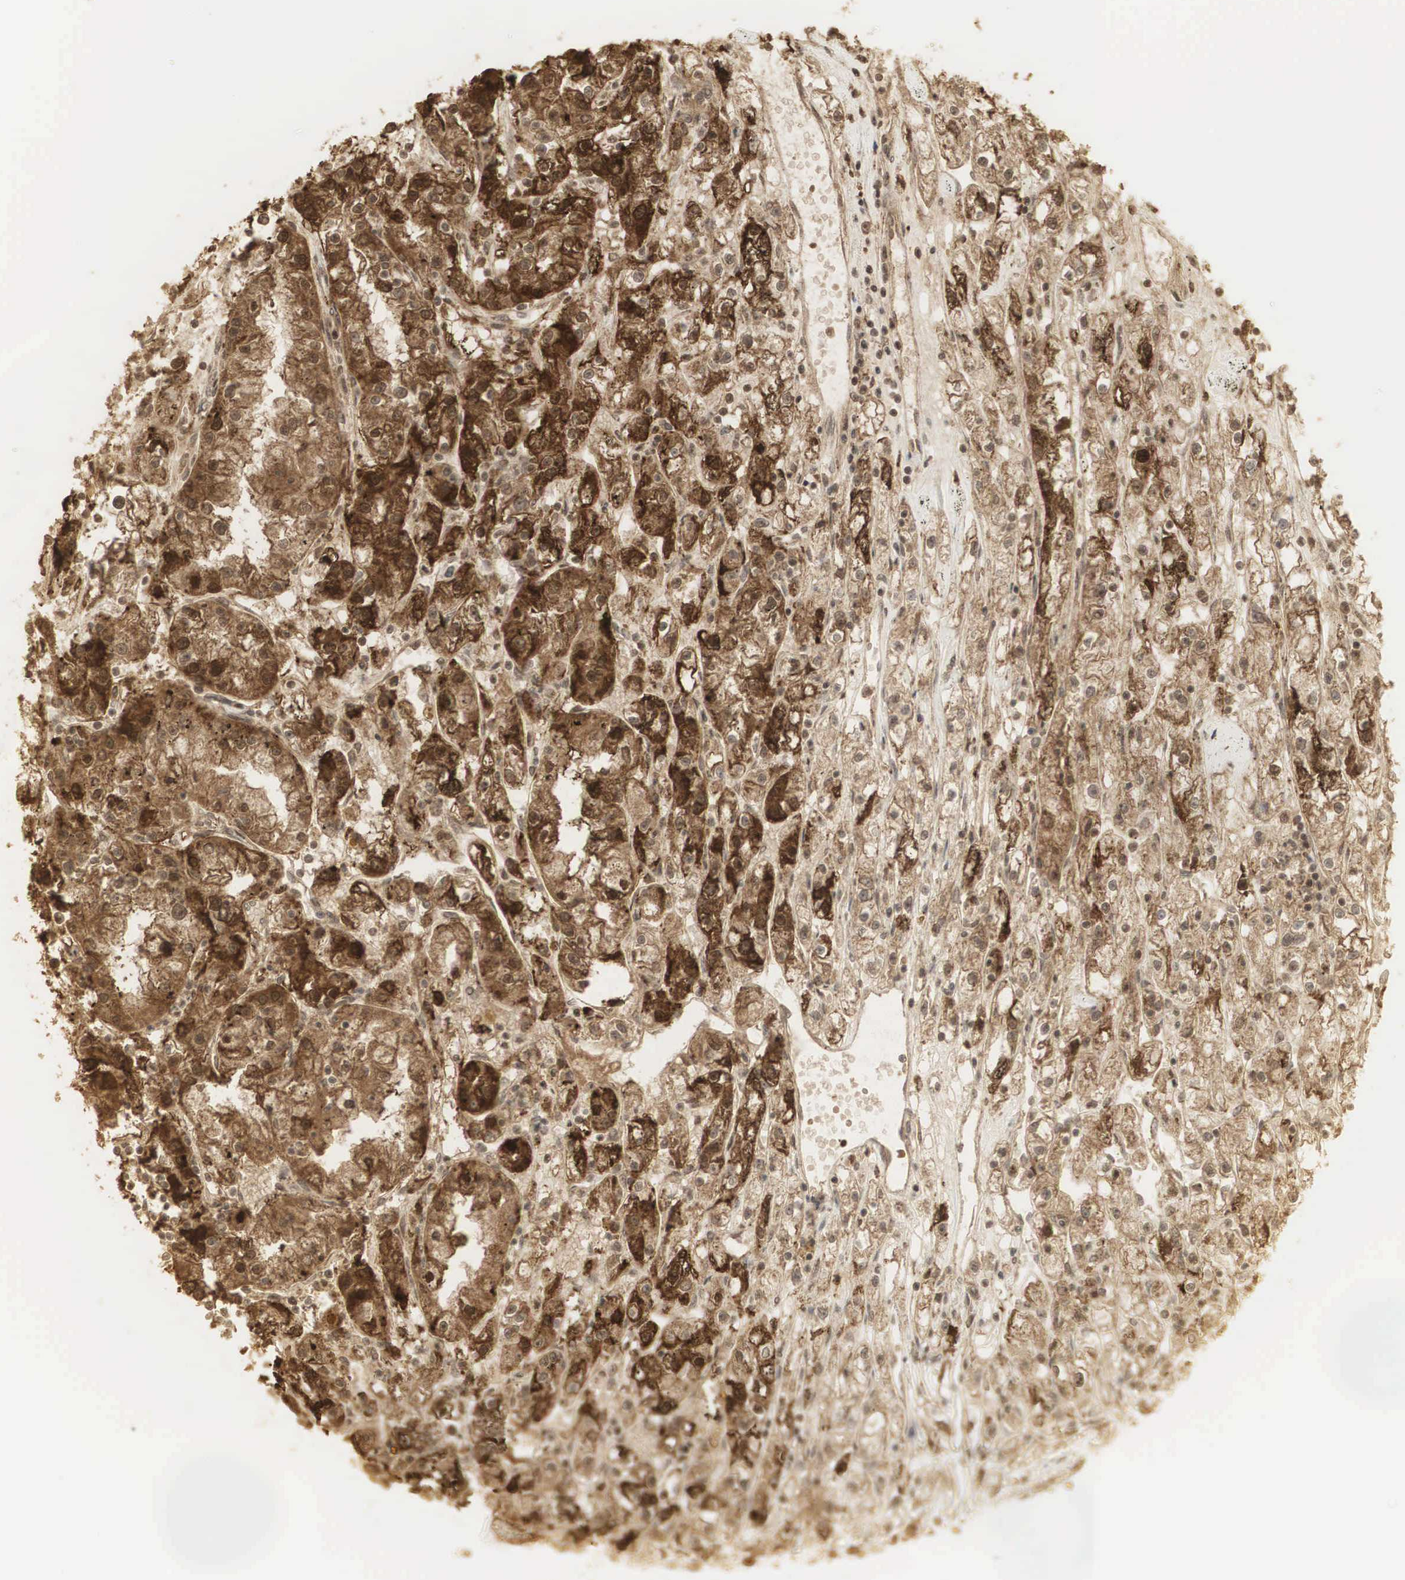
{"staining": {"intensity": "strong", "quantity": ">75%", "location": "cytoplasmic/membranous,nuclear"}, "tissue": "renal cancer", "cell_type": "Tumor cells", "image_type": "cancer", "snomed": [{"axis": "morphology", "description": "Adenocarcinoma, NOS"}, {"axis": "topography", "description": "Kidney"}], "caption": "Protein staining of renal cancer (adenocarcinoma) tissue displays strong cytoplasmic/membranous and nuclear staining in approximately >75% of tumor cells.", "gene": "RNF113A", "patient": {"sex": "male", "age": 56}}